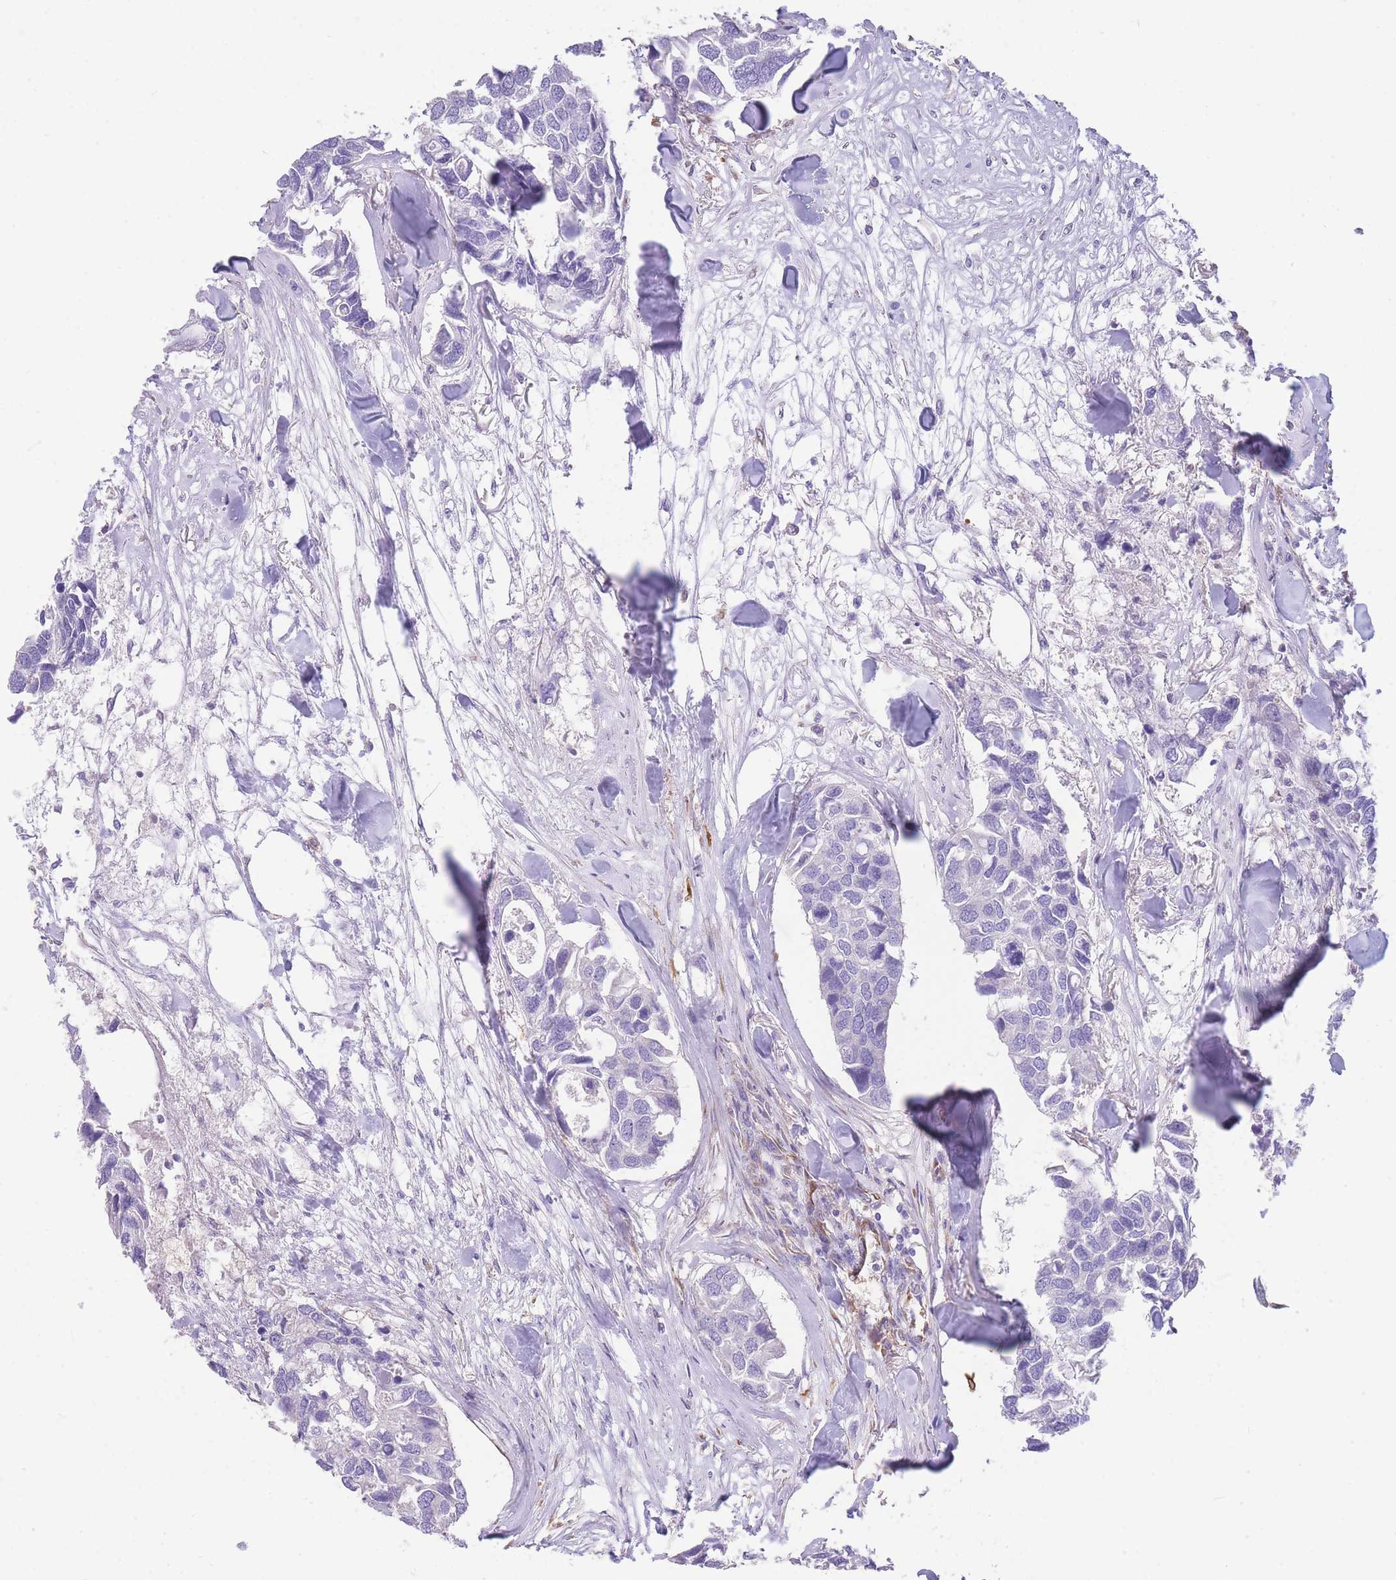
{"staining": {"intensity": "negative", "quantity": "none", "location": "none"}, "tissue": "breast cancer", "cell_type": "Tumor cells", "image_type": "cancer", "snomed": [{"axis": "morphology", "description": "Duct carcinoma"}, {"axis": "topography", "description": "Breast"}], "caption": "Photomicrograph shows no significant protein staining in tumor cells of breast invasive ductal carcinoma. Brightfield microscopy of IHC stained with DAB (3,3'-diaminobenzidine) (brown) and hematoxylin (blue), captured at high magnification.", "gene": "ANKRD53", "patient": {"sex": "female", "age": 83}}